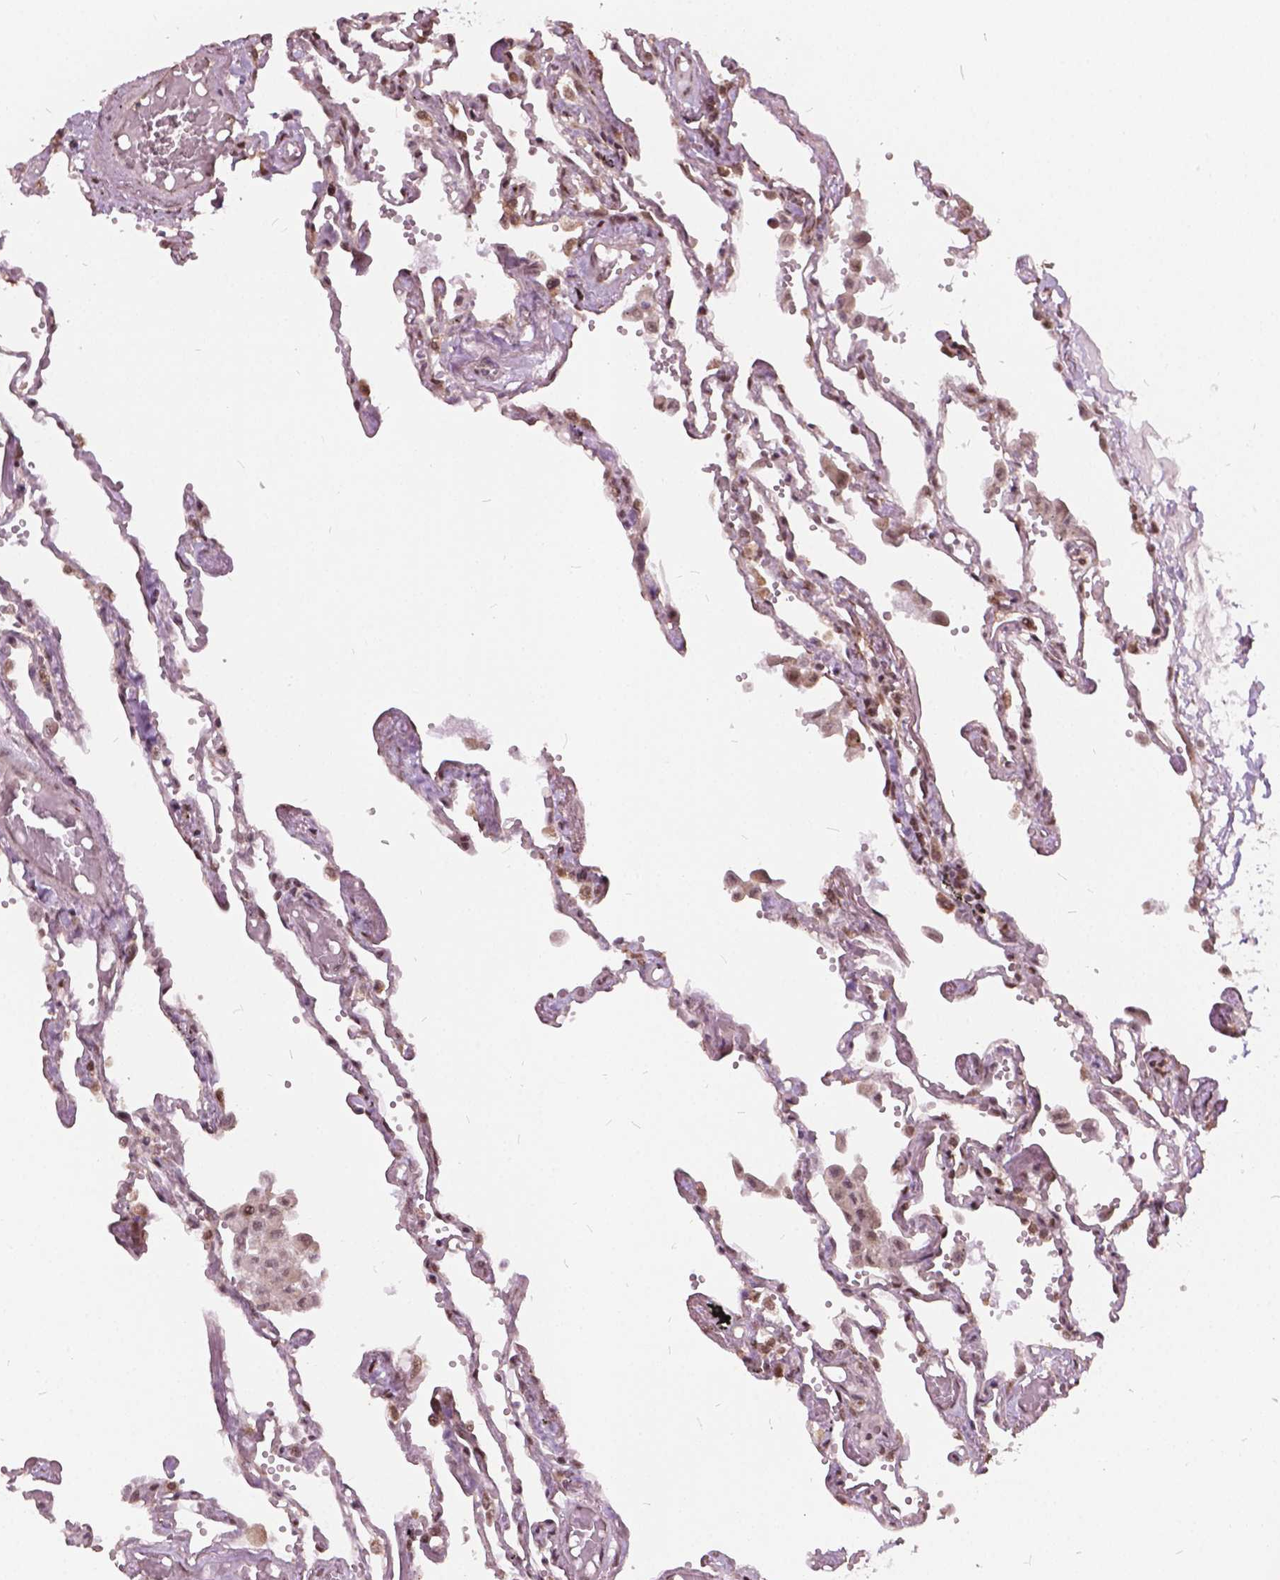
{"staining": {"intensity": "weak", "quantity": "25%-75%", "location": "cytoplasmic/membranous,nuclear"}, "tissue": "lung", "cell_type": "Alveolar cells", "image_type": "normal", "snomed": [{"axis": "morphology", "description": "Normal tissue, NOS"}, {"axis": "morphology", "description": "Adenocarcinoma, NOS"}, {"axis": "topography", "description": "Cartilage tissue"}, {"axis": "topography", "description": "Lung"}], "caption": "Weak cytoplasmic/membranous,nuclear protein positivity is present in about 25%-75% of alveolar cells in lung.", "gene": "GPS2", "patient": {"sex": "female", "age": 67}}